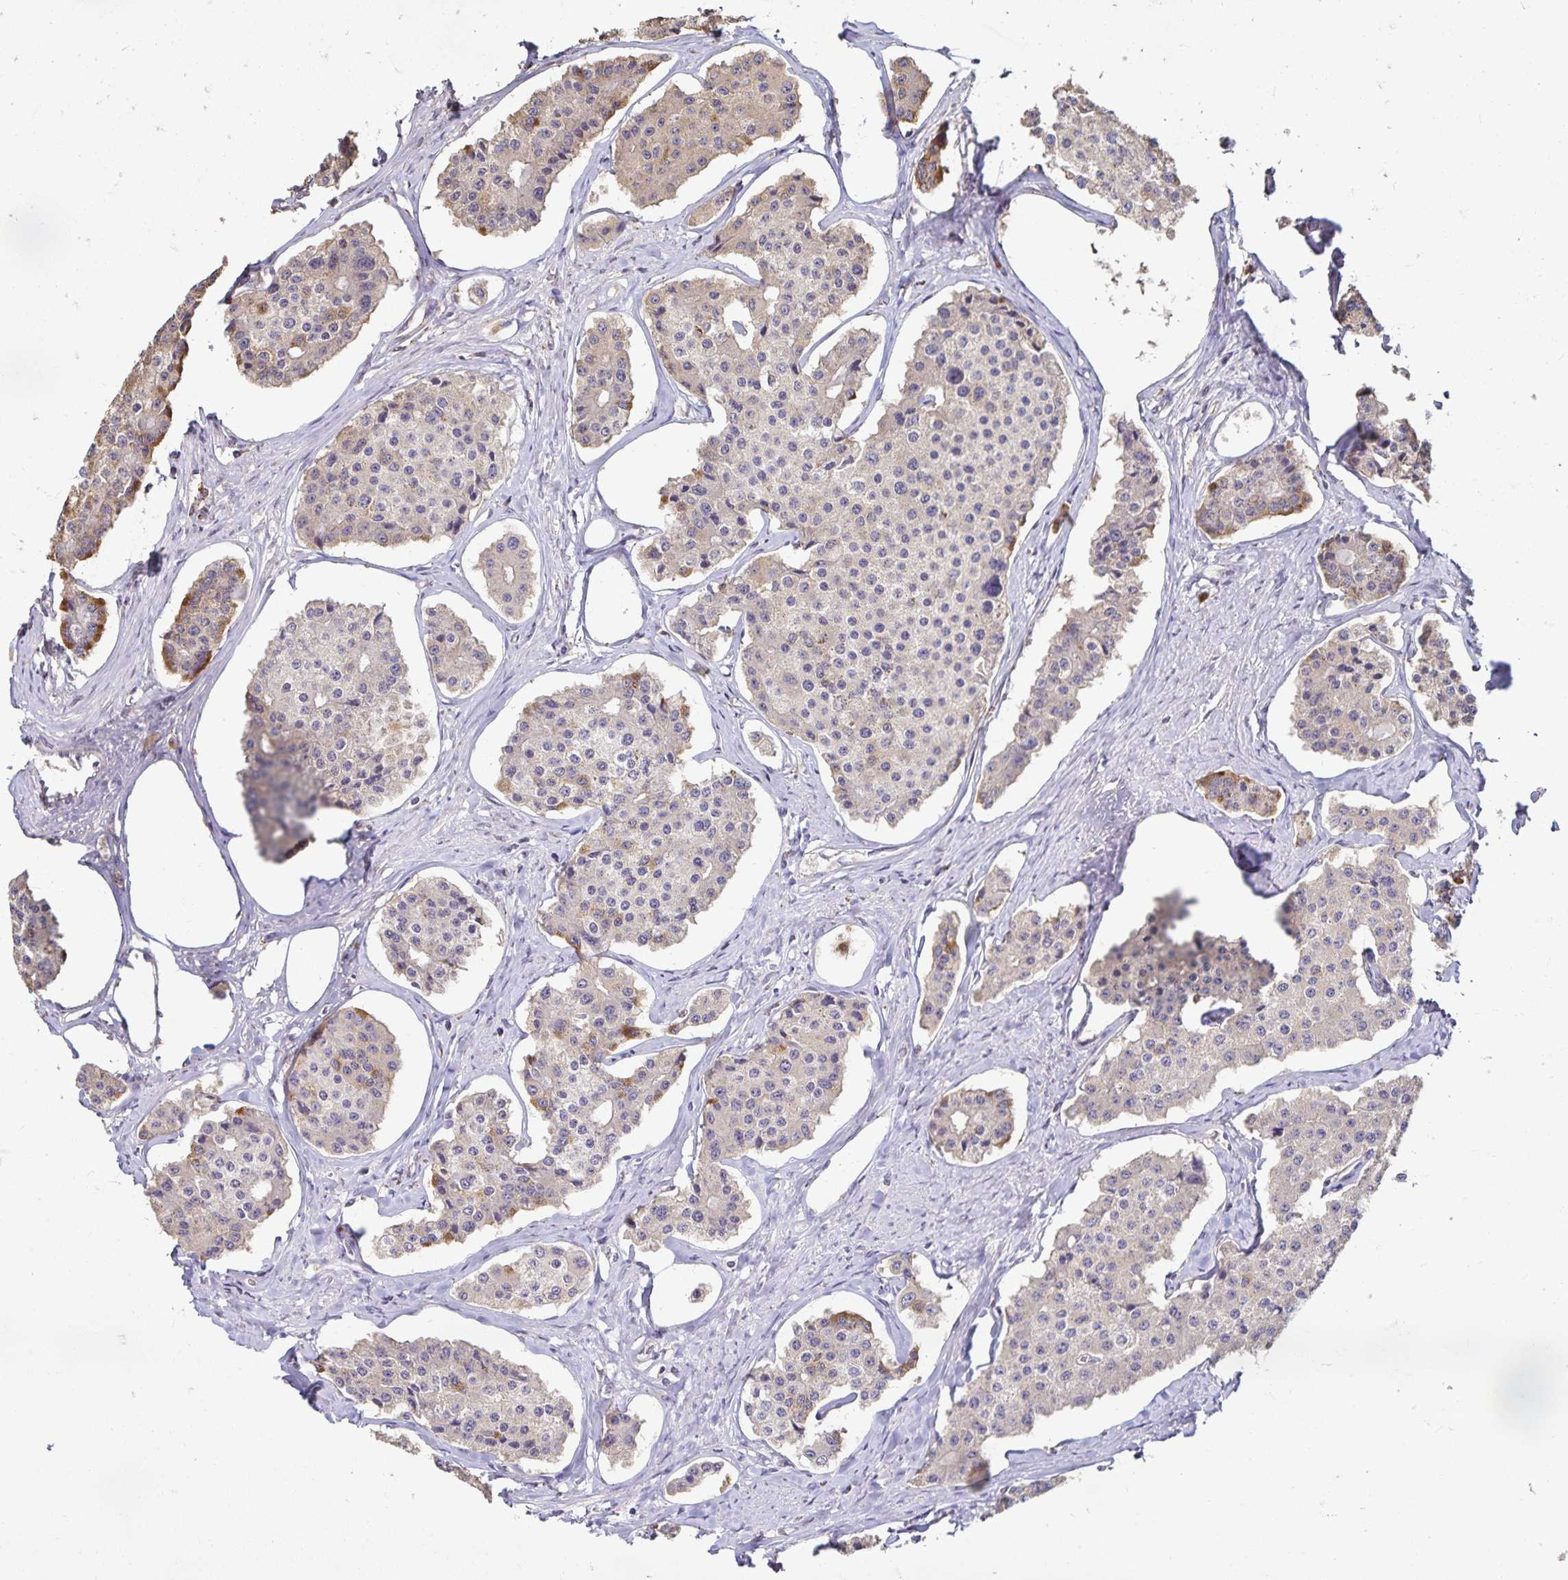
{"staining": {"intensity": "moderate", "quantity": "<25%", "location": "cytoplasmic/membranous"}, "tissue": "carcinoid", "cell_type": "Tumor cells", "image_type": "cancer", "snomed": [{"axis": "morphology", "description": "Carcinoid, malignant, NOS"}, {"axis": "topography", "description": "Small intestine"}], "caption": "Human malignant carcinoid stained for a protein (brown) exhibits moderate cytoplasmic/membranous positive staining in approximately <25% of tumor cells.", "gene": "EMC10", "patient": {"sex": "female", "age": 65}}